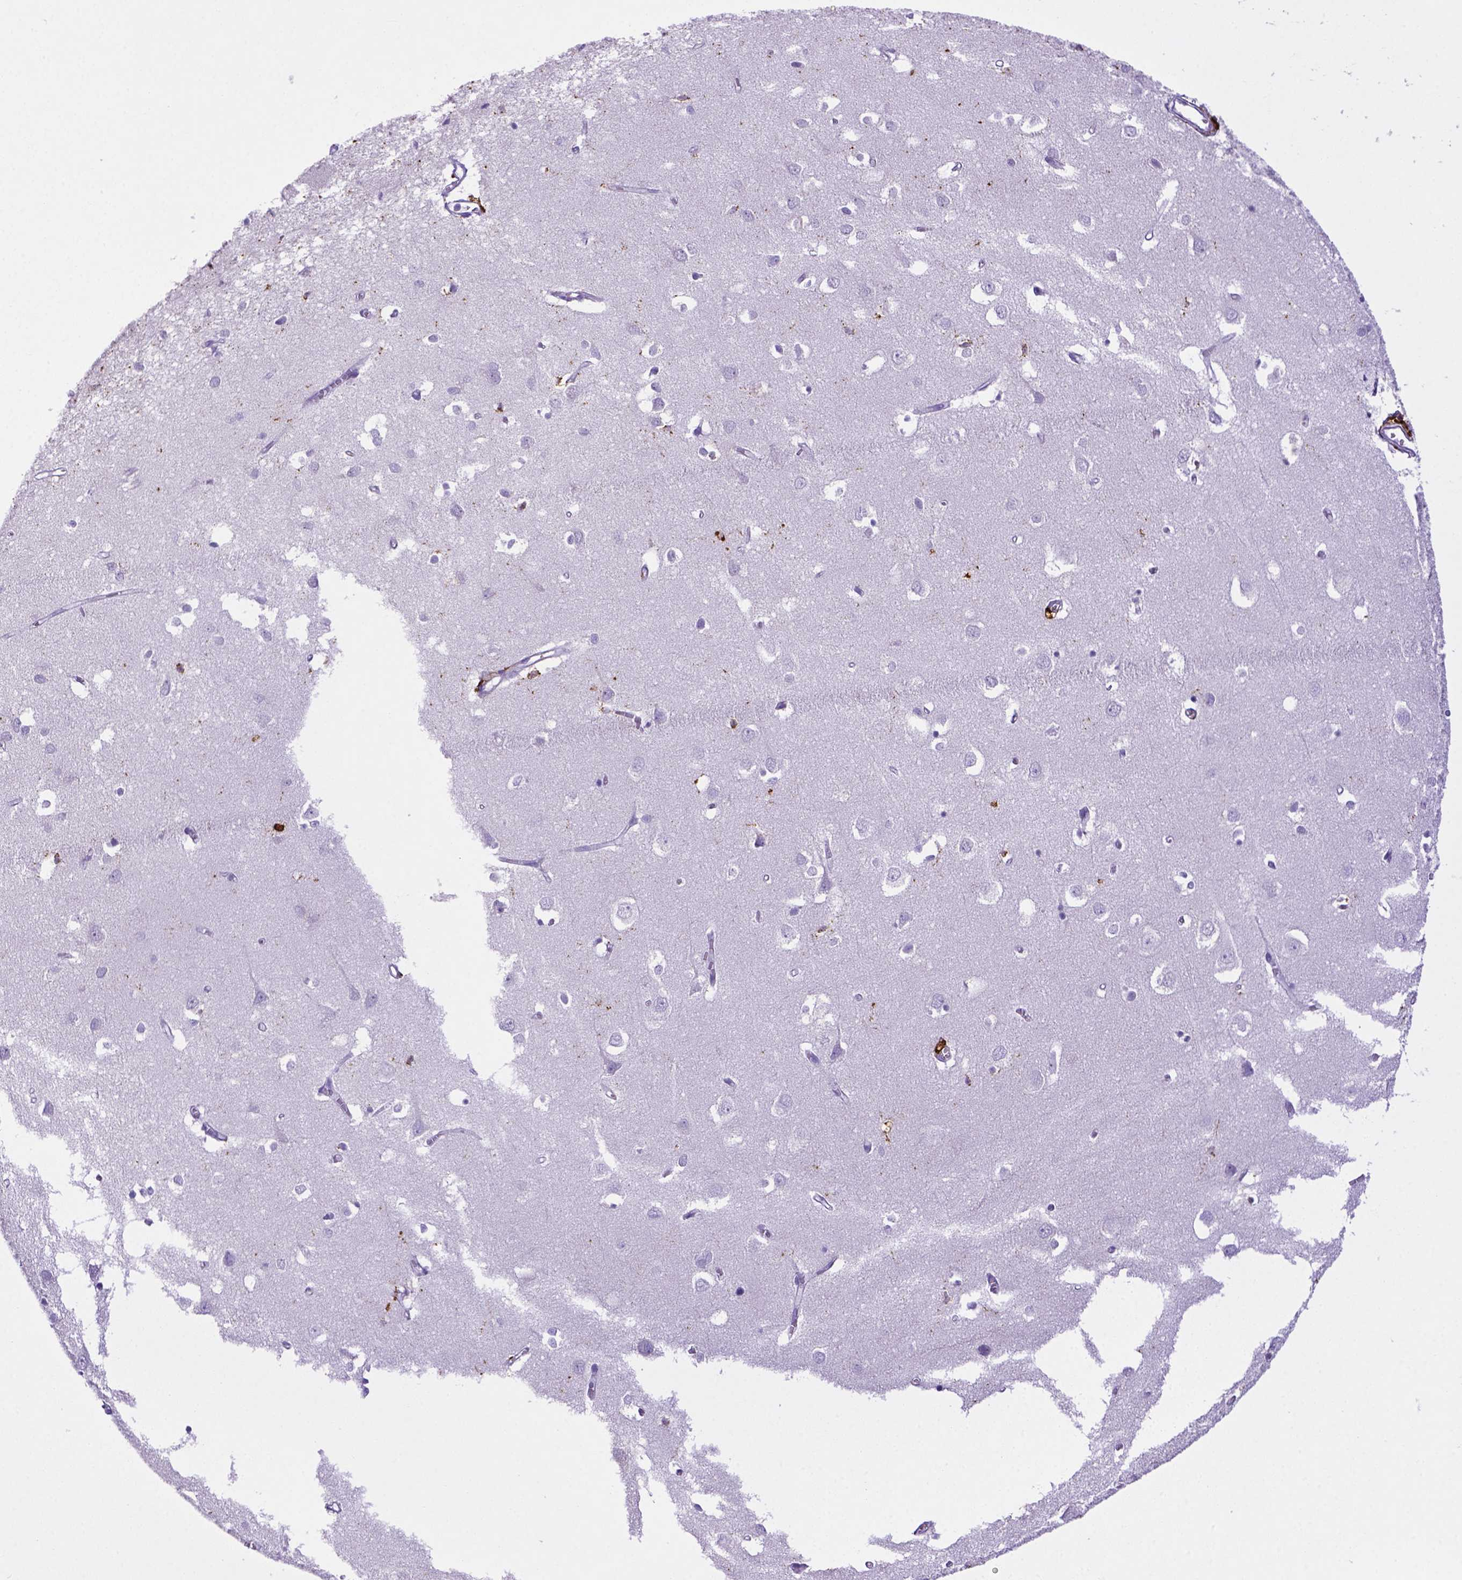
{"staining": {"intensity": "negative", "quantity": "none", "location": "none"}, "tissue": "cerebral cortex", "cell_type": "Endothelial cells", "image_type": "normal", "snomed": [{"axis": "morphology", "description": "Normal tissue, NOS"}, {"axis": "topography", "description": "Cerebral cortex"}], "caption": "This is an immunohistochemistry image of benign human cerebral cortex. There is no staining in endothelial cells.", "gene": "CD68", "patient": {"sex": "male", "age": 70}}